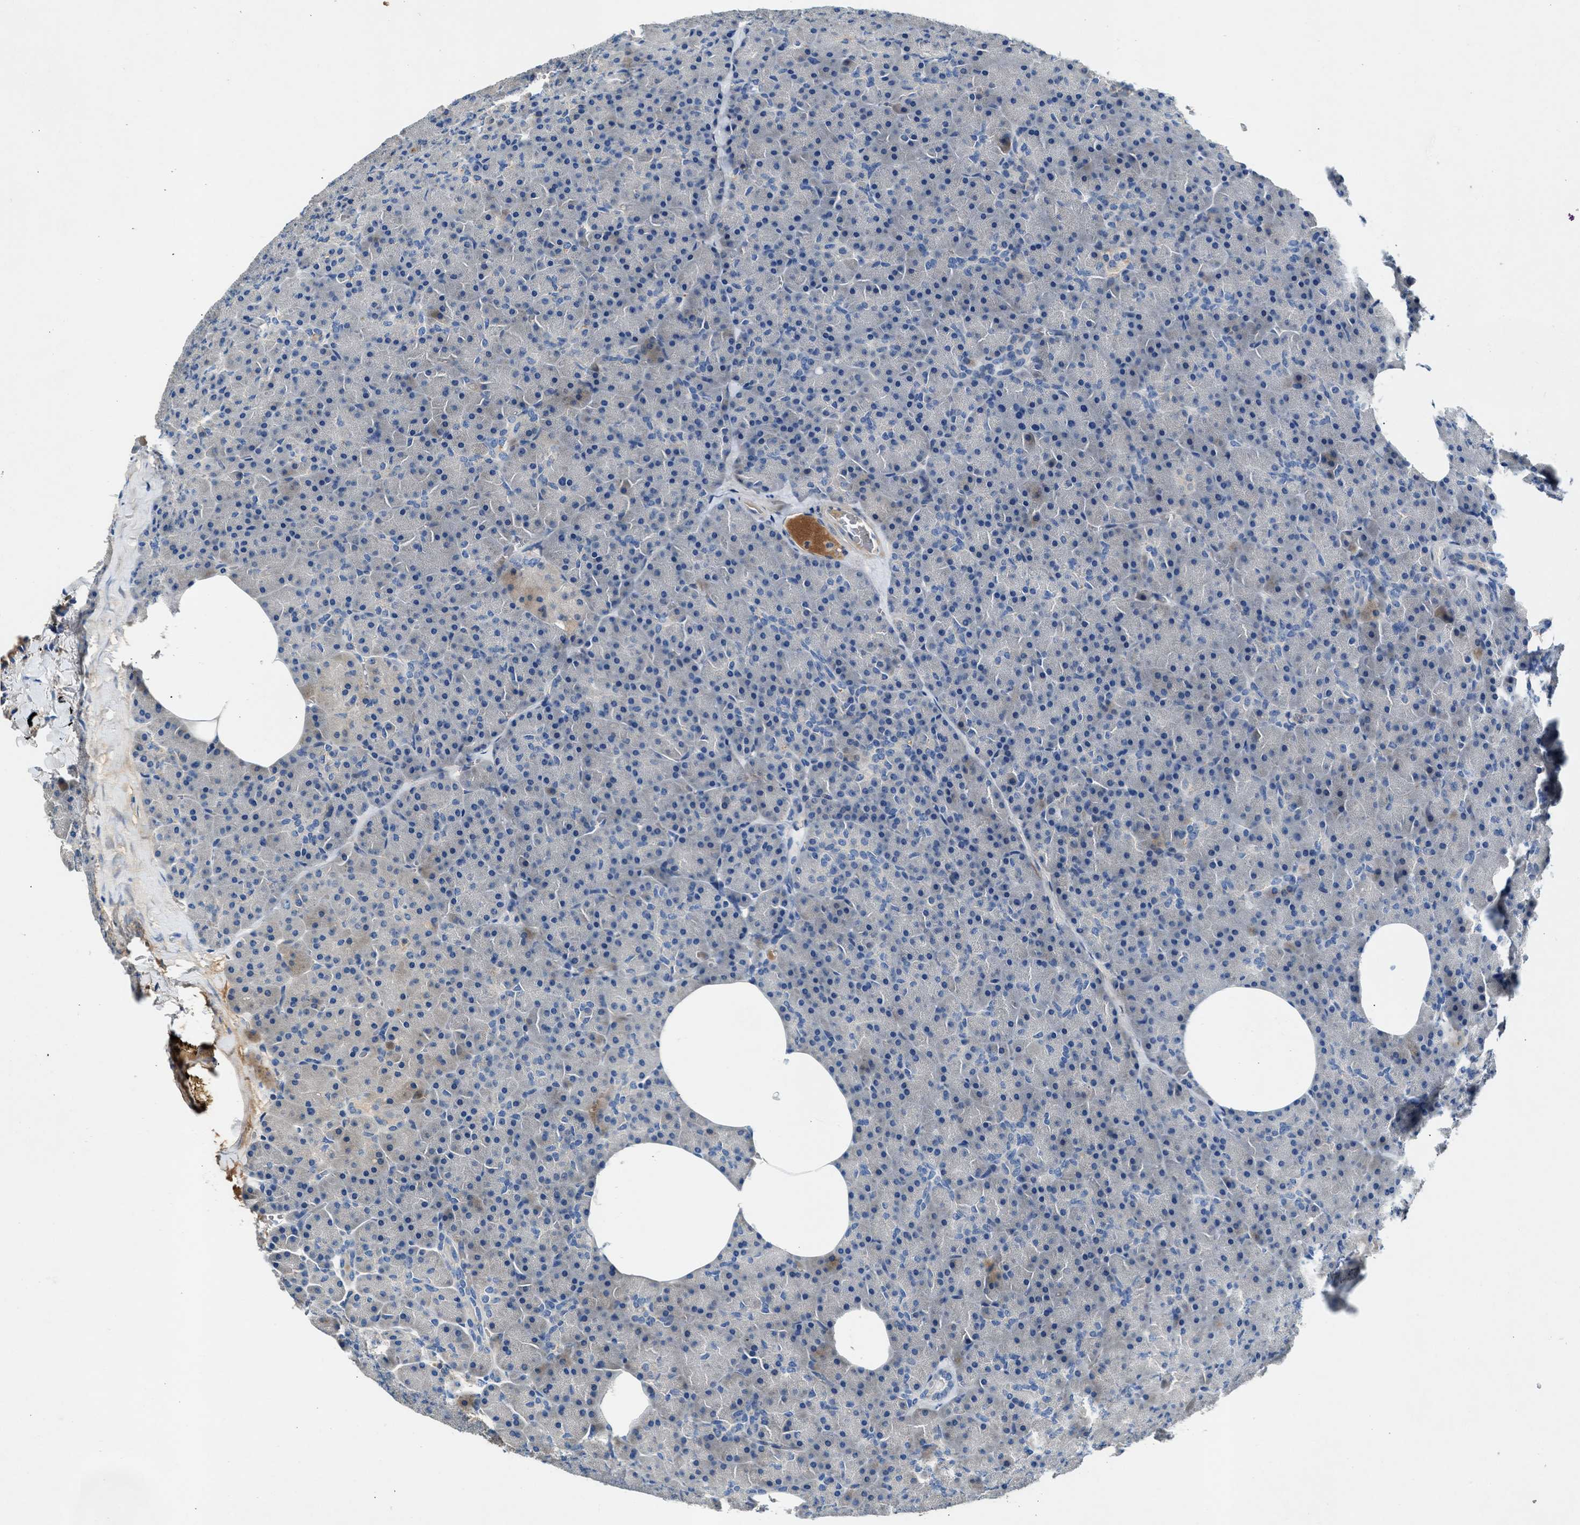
{"staining": {"intensity": "negative", "quantity": "none", "location": "none"}, "tissue": "pancreas", "cell_type": "Exocrine glandular cells", "image_type": "normal", "snomed": [{"axis": "morphology", "description": "Normal tissue, NOS"}, {"axis": "morphology", "description": "Carcinoid, malignant, NOS"}, {"axis": "topography", "description": "Pancreas"}], "caption": "DAB immunohistochemical staining of unremarkable pancreas demonstrates no significant expression in exocrine glandular cells.", "gene": "RWDD2B", "patient": {"sex": "female", "age": 35}}